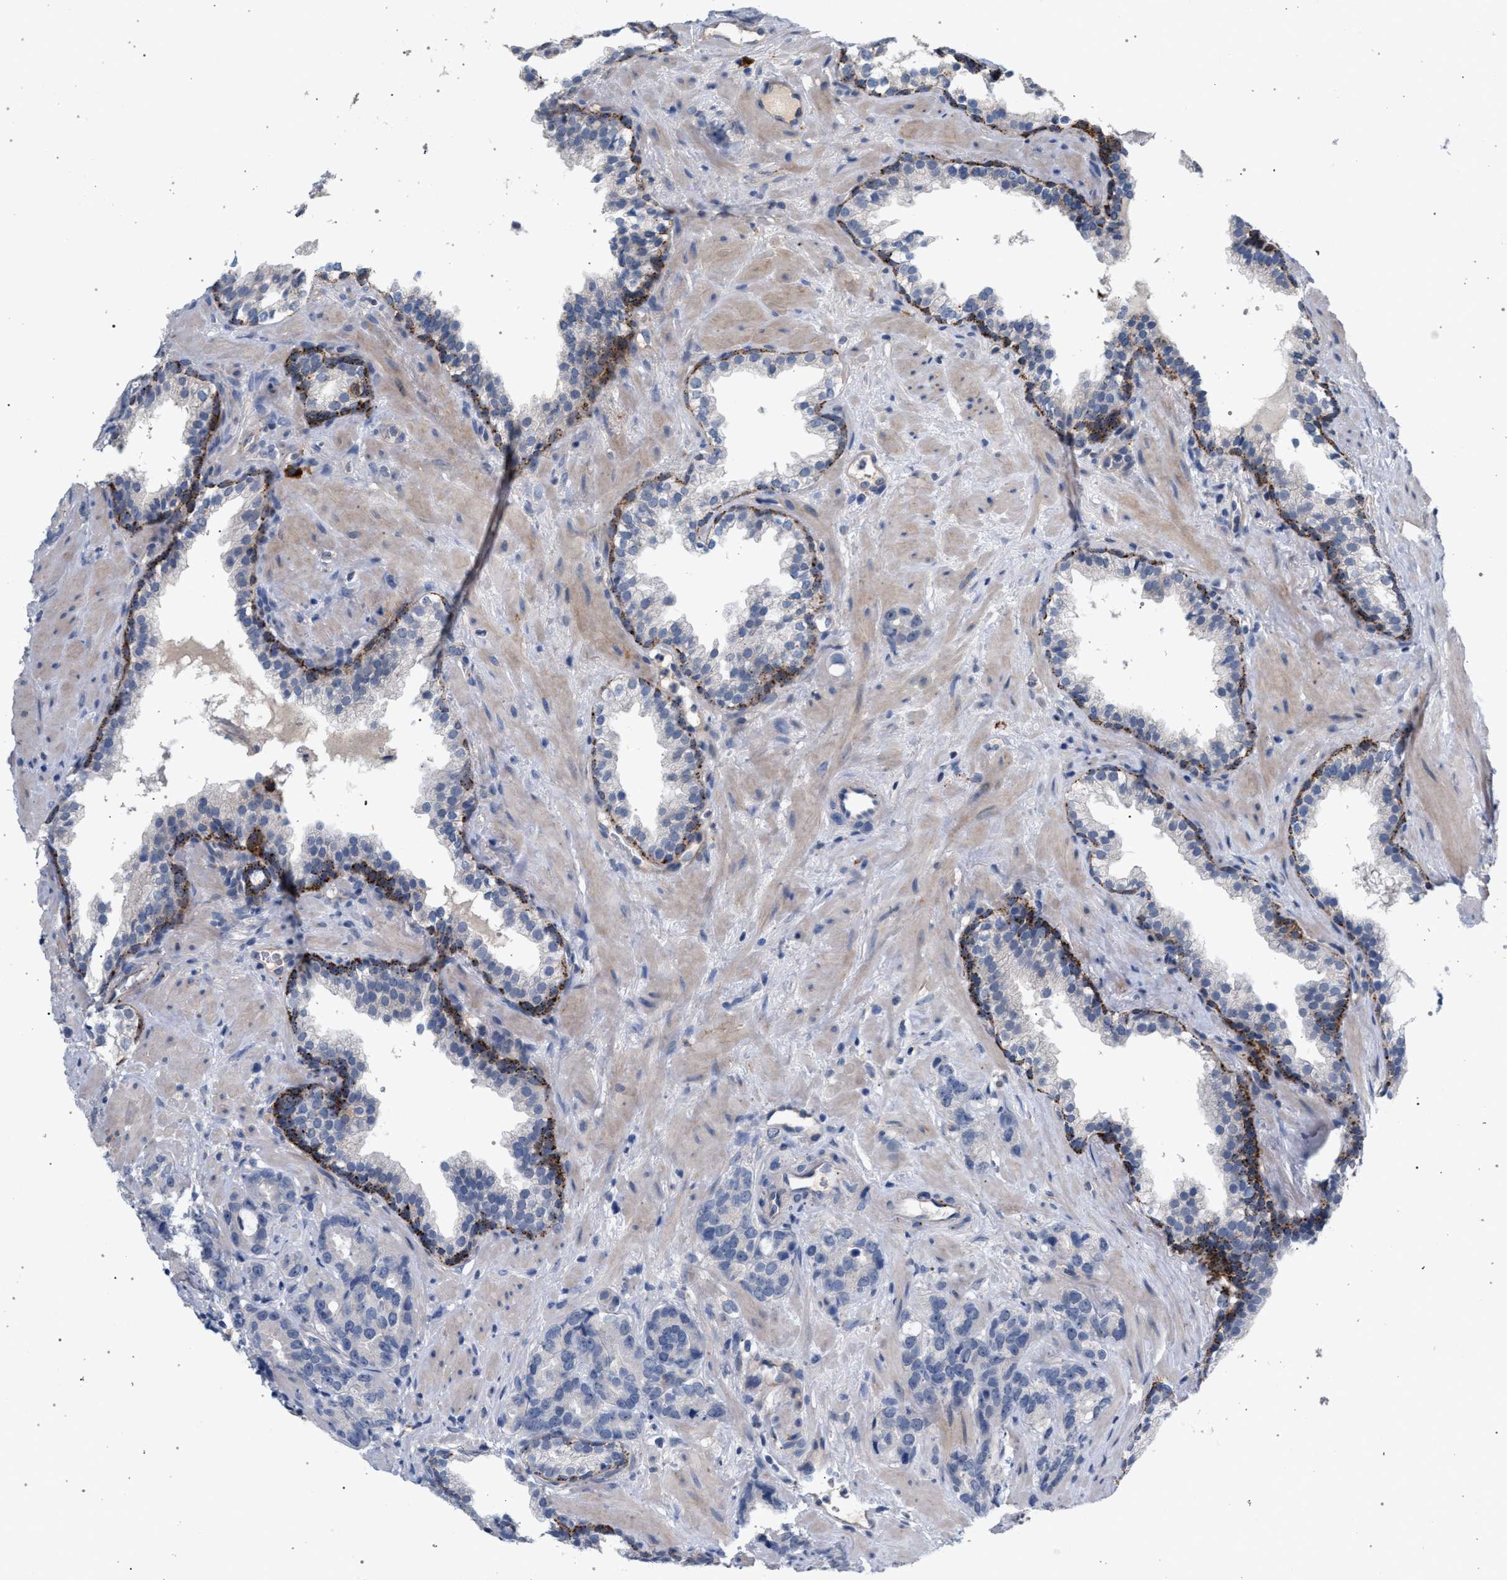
{"staining": {"intensity": "negative", "quantity": "none", "location": "none"}, "tissue": "prostate cancer", "cell_type": "Tumor cells", "image_type": "cancer", "snomed": [{"axis": "morphology", "description": "Adenocarcinoma, Low grade"}, {"axis": "topography", "description": "Prostate"}], "caption": "Tumor cells show no significant positivity in low-grade adenocarcinoma (prostate).", "gene": "MAMDC2", "patient": {"sex": "male", "age": 59}}